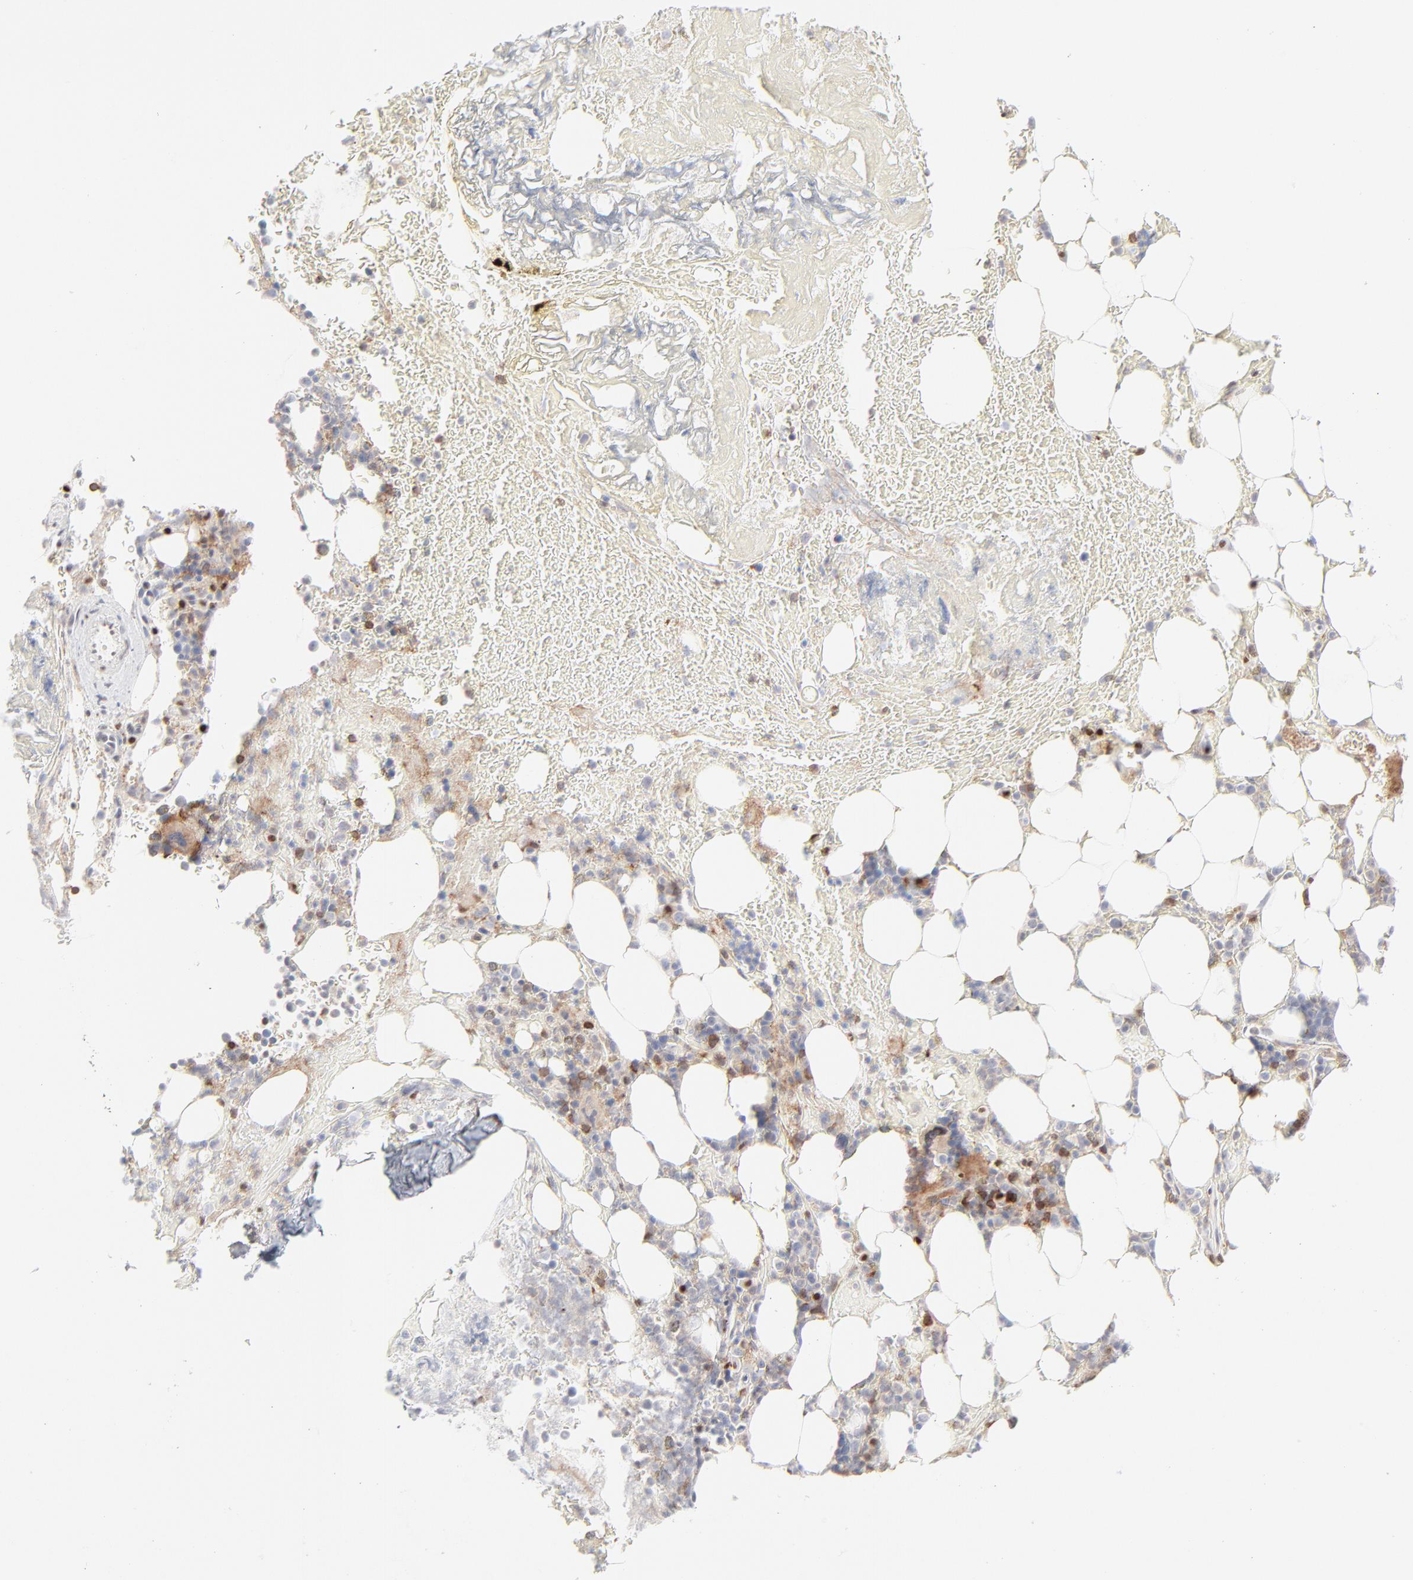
{"staining": {"intensity": "strong", "quantity": "<25%", "location": "cytoplasmic/membranous,nuclear"}, "tissue": "bone marrow", "cell_type": "Hematopoietic cells", "image_type": "normal", "snomed": [{"axis": "morphology", "description": "Normal tissue, NOS"}, {"axis": "topography", "description": "Bone marrow"}], "caption": "Bone marrow stained for a protein (brown) reveals strong cytoplasmic/membranous,nuclear positive positivity in about <25% of hematopoietic cells.", "gene": "PRKCB", "patient": {"sex": "female", "age": 73}}